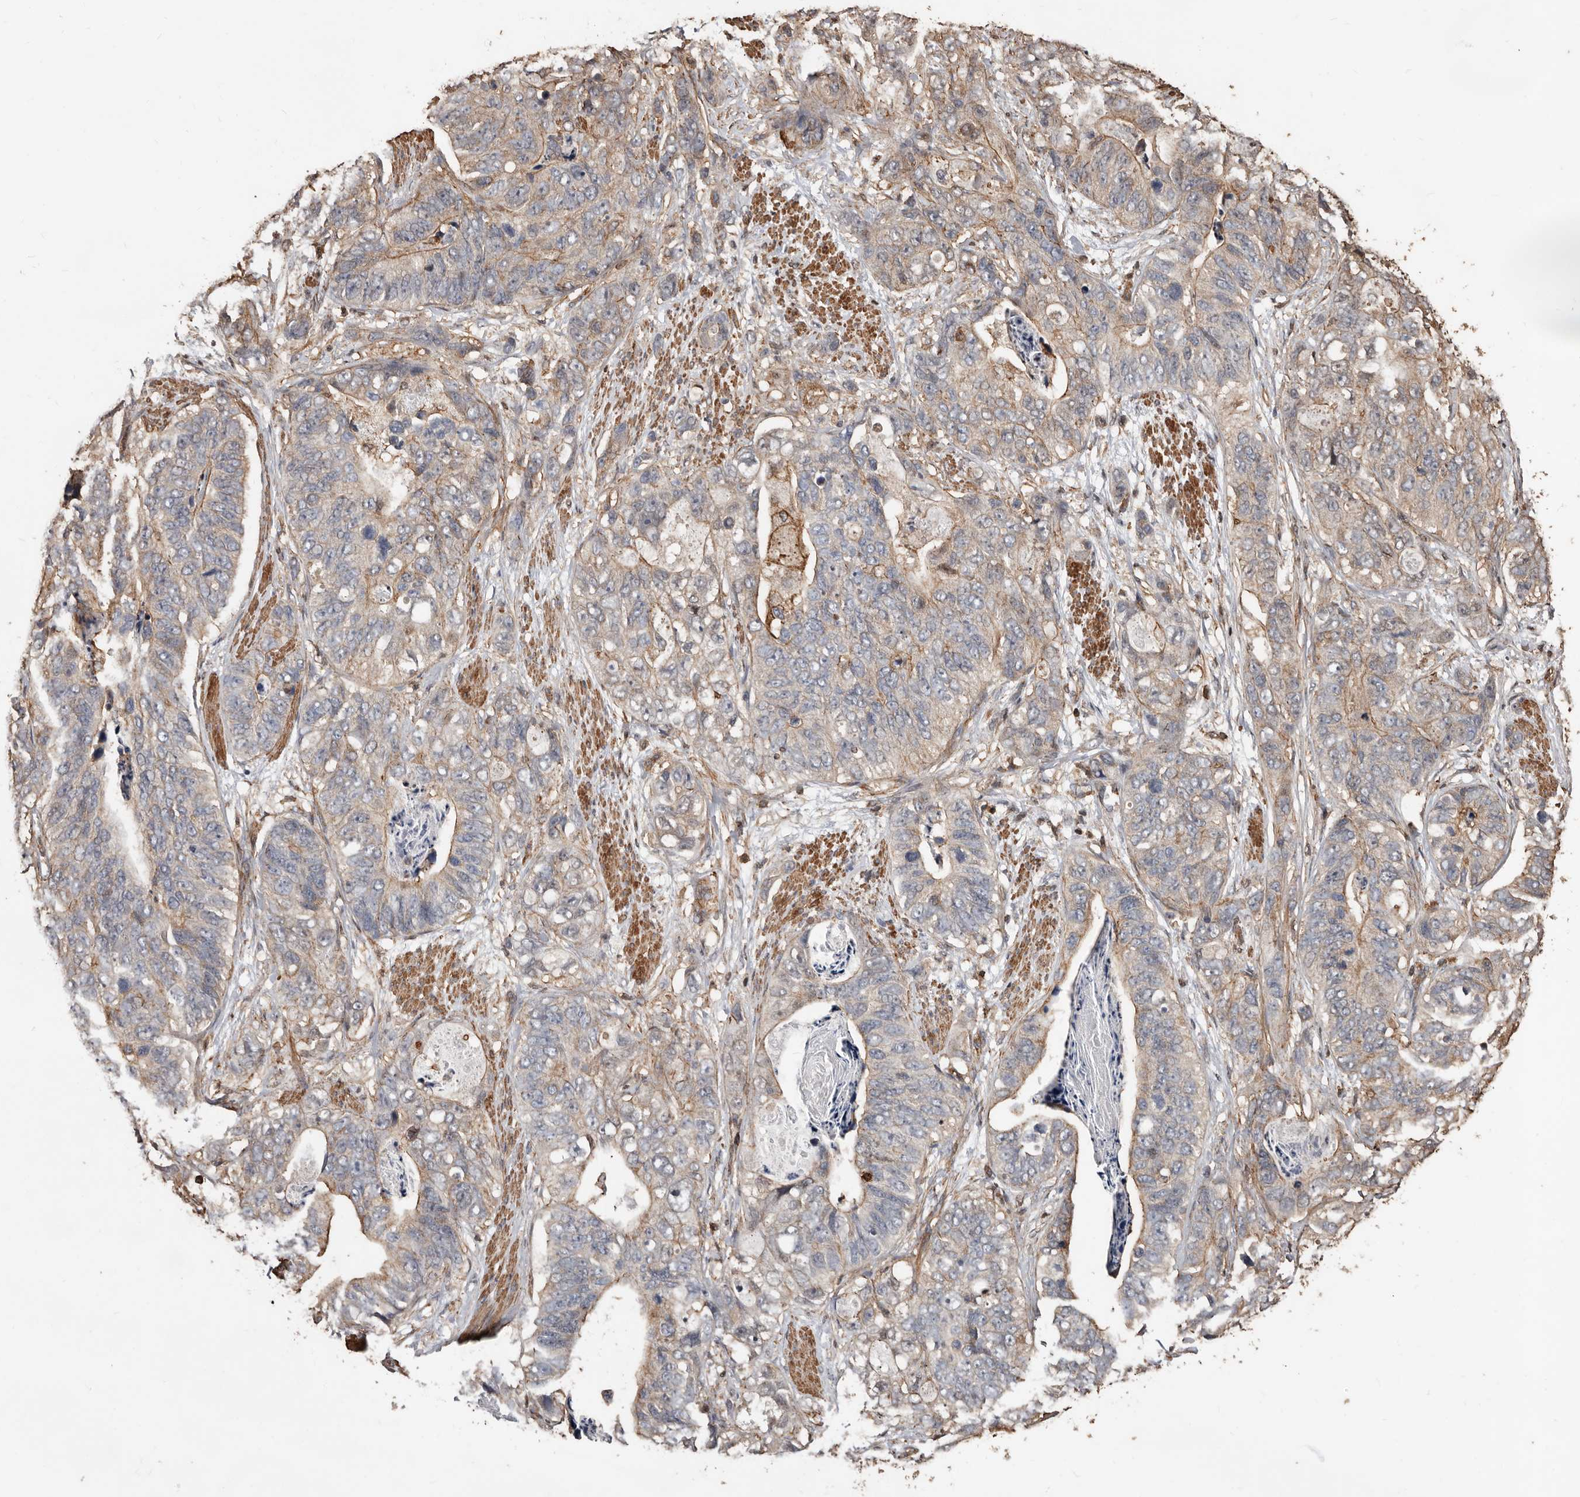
{"staining": {"intensity": "weak", "quantity": ">75%", "location": "cytoplasmic/membranous"}, "tissue": "stomach cancer", "cell_type": "Tumor cells", "image_type": "cancer", "snomed": [{"axis": "morphology", "description": "Adenocarcinoma, NOS"}, {"axis": "topography", "description": "Stomach"}], "caption": "Immunohistochemistry (DAB (3,3'-diaminobenzidine)) staining of stomach cancer (adenocarcinoma) exhibits weak cytoplasmic/membranous protein expression in approximately >75% of tumor cells.", "gene": "GSK3A", "patient": {"sex": "female", "age": 89}}